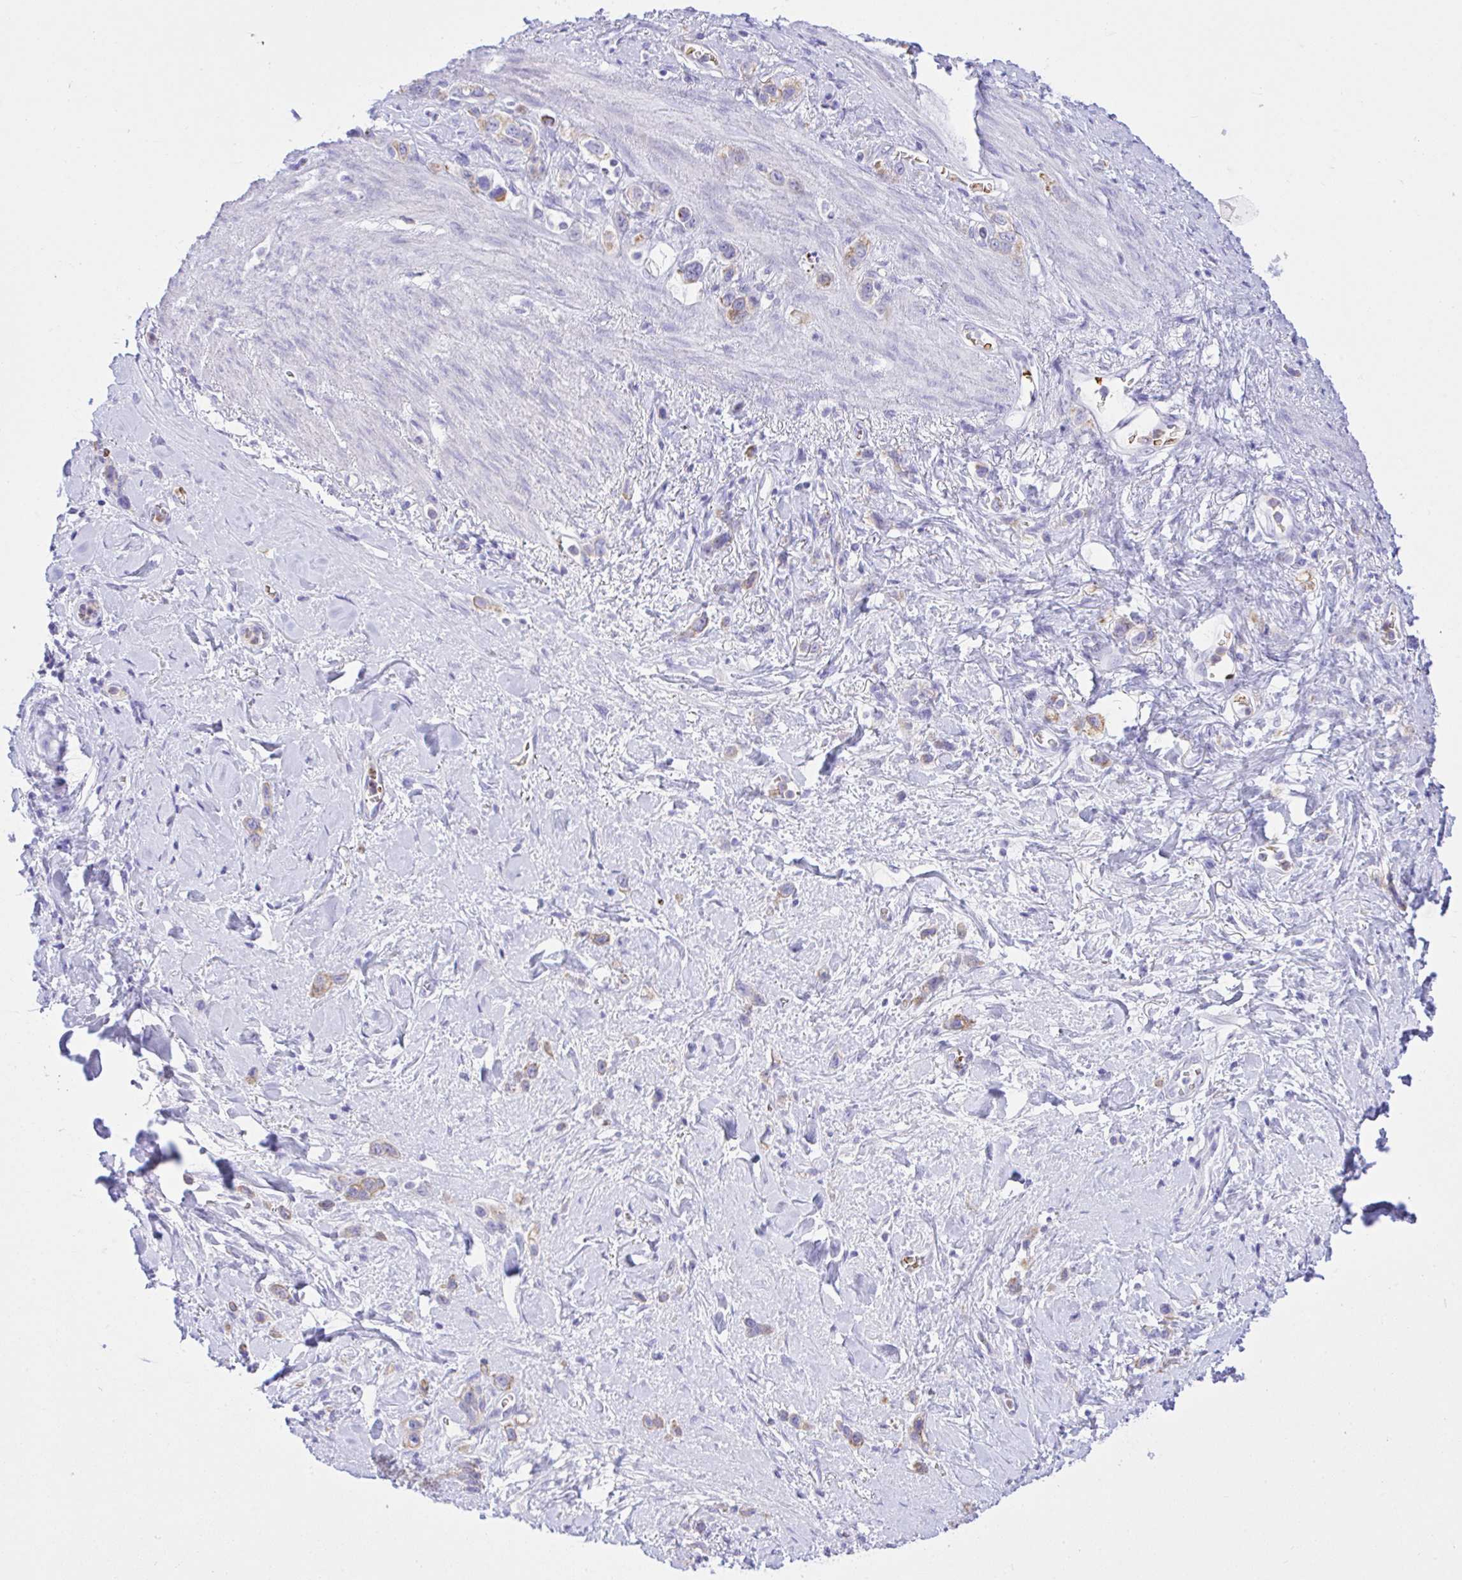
{"staining": {"intensity": "weak", "quantity": "25%-75%", "location": "cytoplasmic/membranous"}, "tissue": "stomach cancer", "cell_type": "Tumor cells", "image_type": "cancer", "snomed": [{"axis": "morphology", "description": "Adenocarcinoma, NOS"}, {"axis": "topography", "description": "Stomach"}], "caption": "DAB immunohistochemical staining of human stomach cancer reveals weak cytoplasmic/membranous protein positivity in about 25%-75% of tumor cells. Using DAB (brown) and hematoxylin (blue) stains, captured at high magnification using brightfield microscopy.", "gene": "ZNF221", "patient": {"sex": "female", "age": 65}}